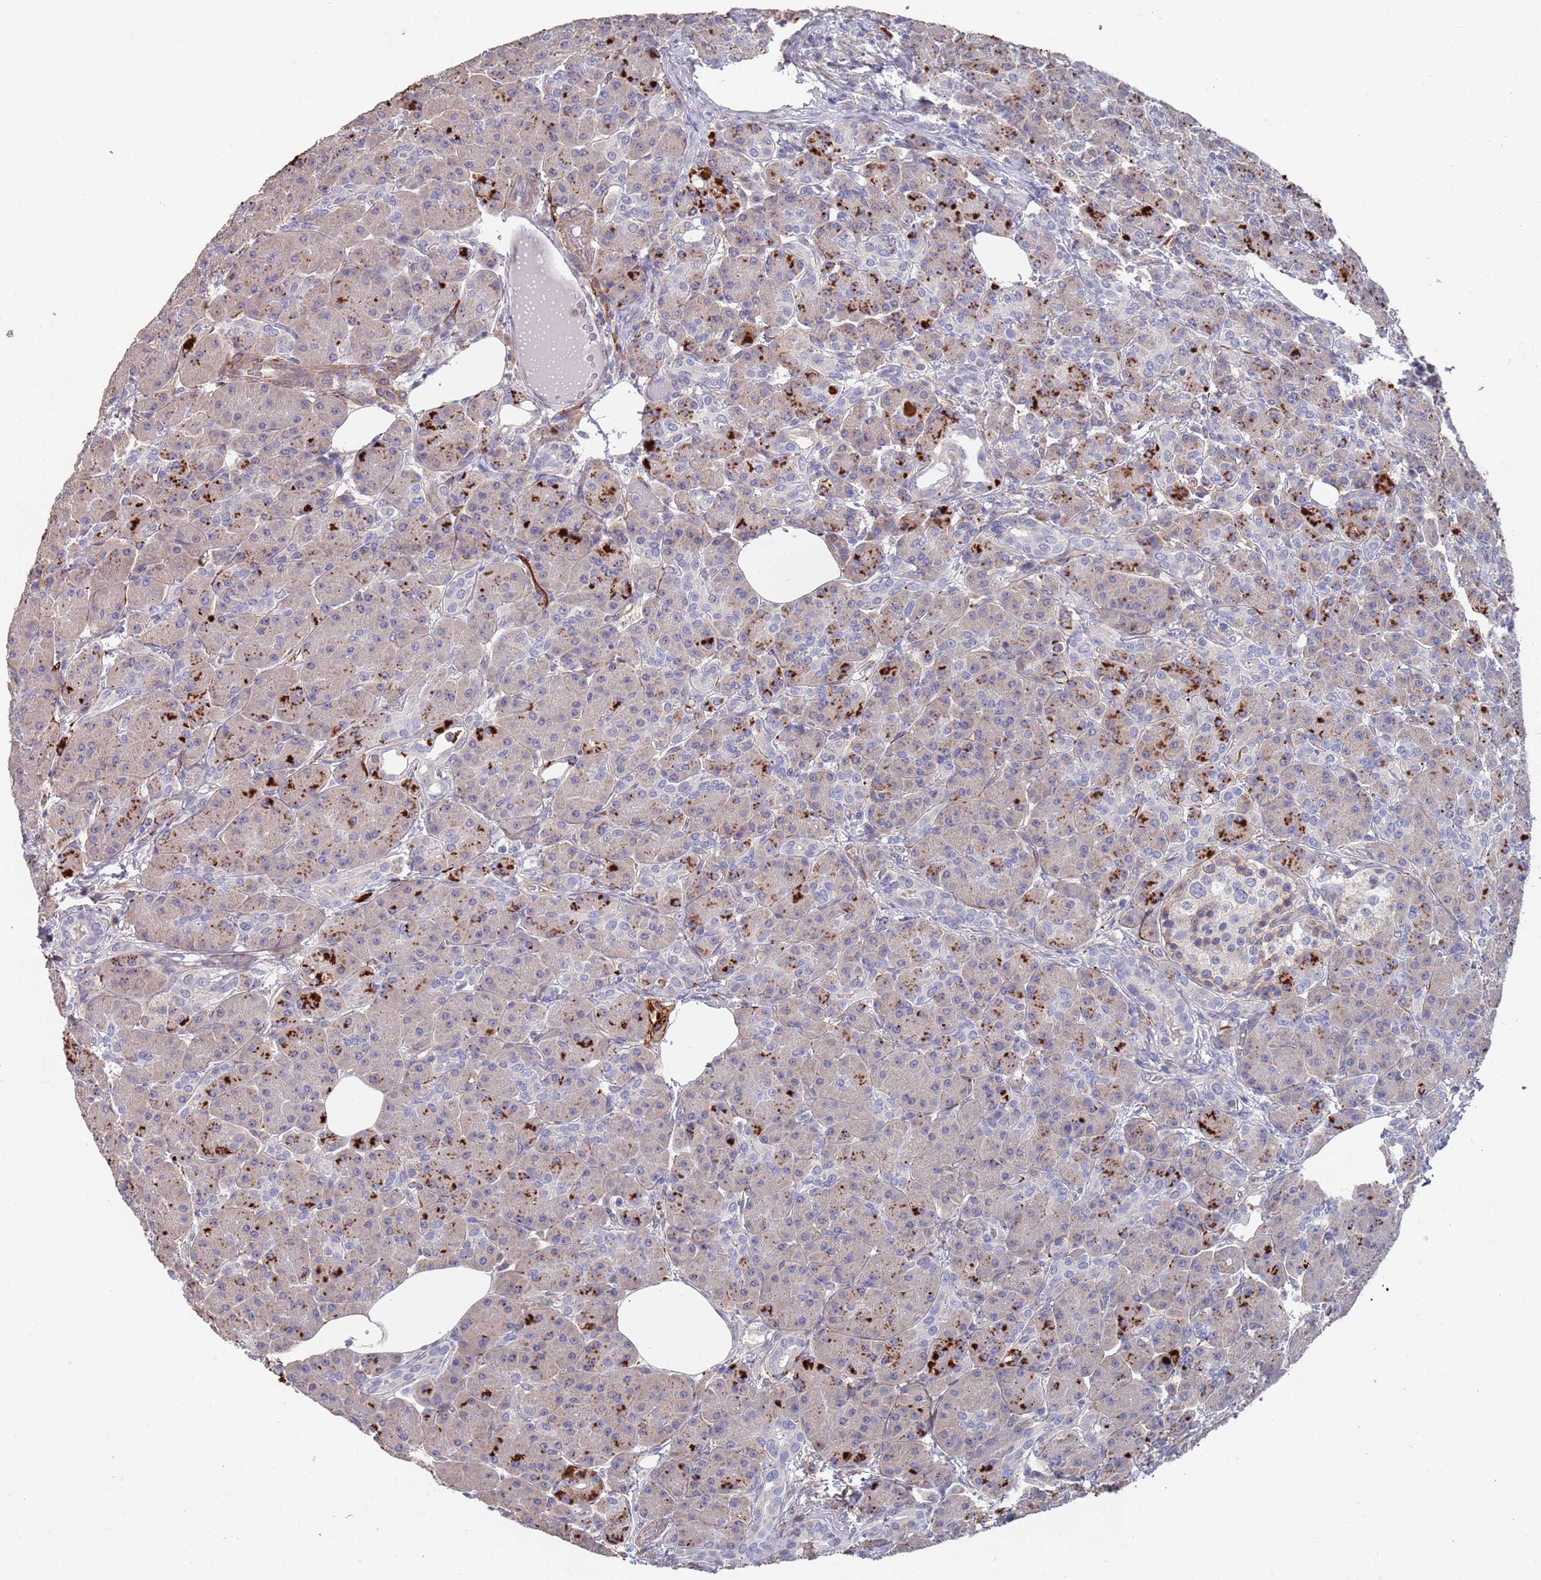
{"staining": {"intensity": "strong", "quantity": "<25%", "location": "cytoplasmic/membranous"}, "tissue": "pancreas", "cell_type": "Exocrine glandular cells", "image_type": "normal", "snomed": [{"axis": "morphology", "description": "Normal tissue, NOS"}, {"axis": "topography", "description": "Pancreas"}], "caption": "High-power microscopy captured an IHC photomicrograph of unremarkable pancreas, revealing strong cytoplasmic/membranous positivity in approximately <25% of exocrine glandular cells. The staining is performed using DAB (3,3'-diaminobenzidine) brown chromogen to label protein expression. The nuclei are counter-stained blue using hematoxylin.", "gene": "ANK2", "patient": {"sex": "male", "age": 63}}